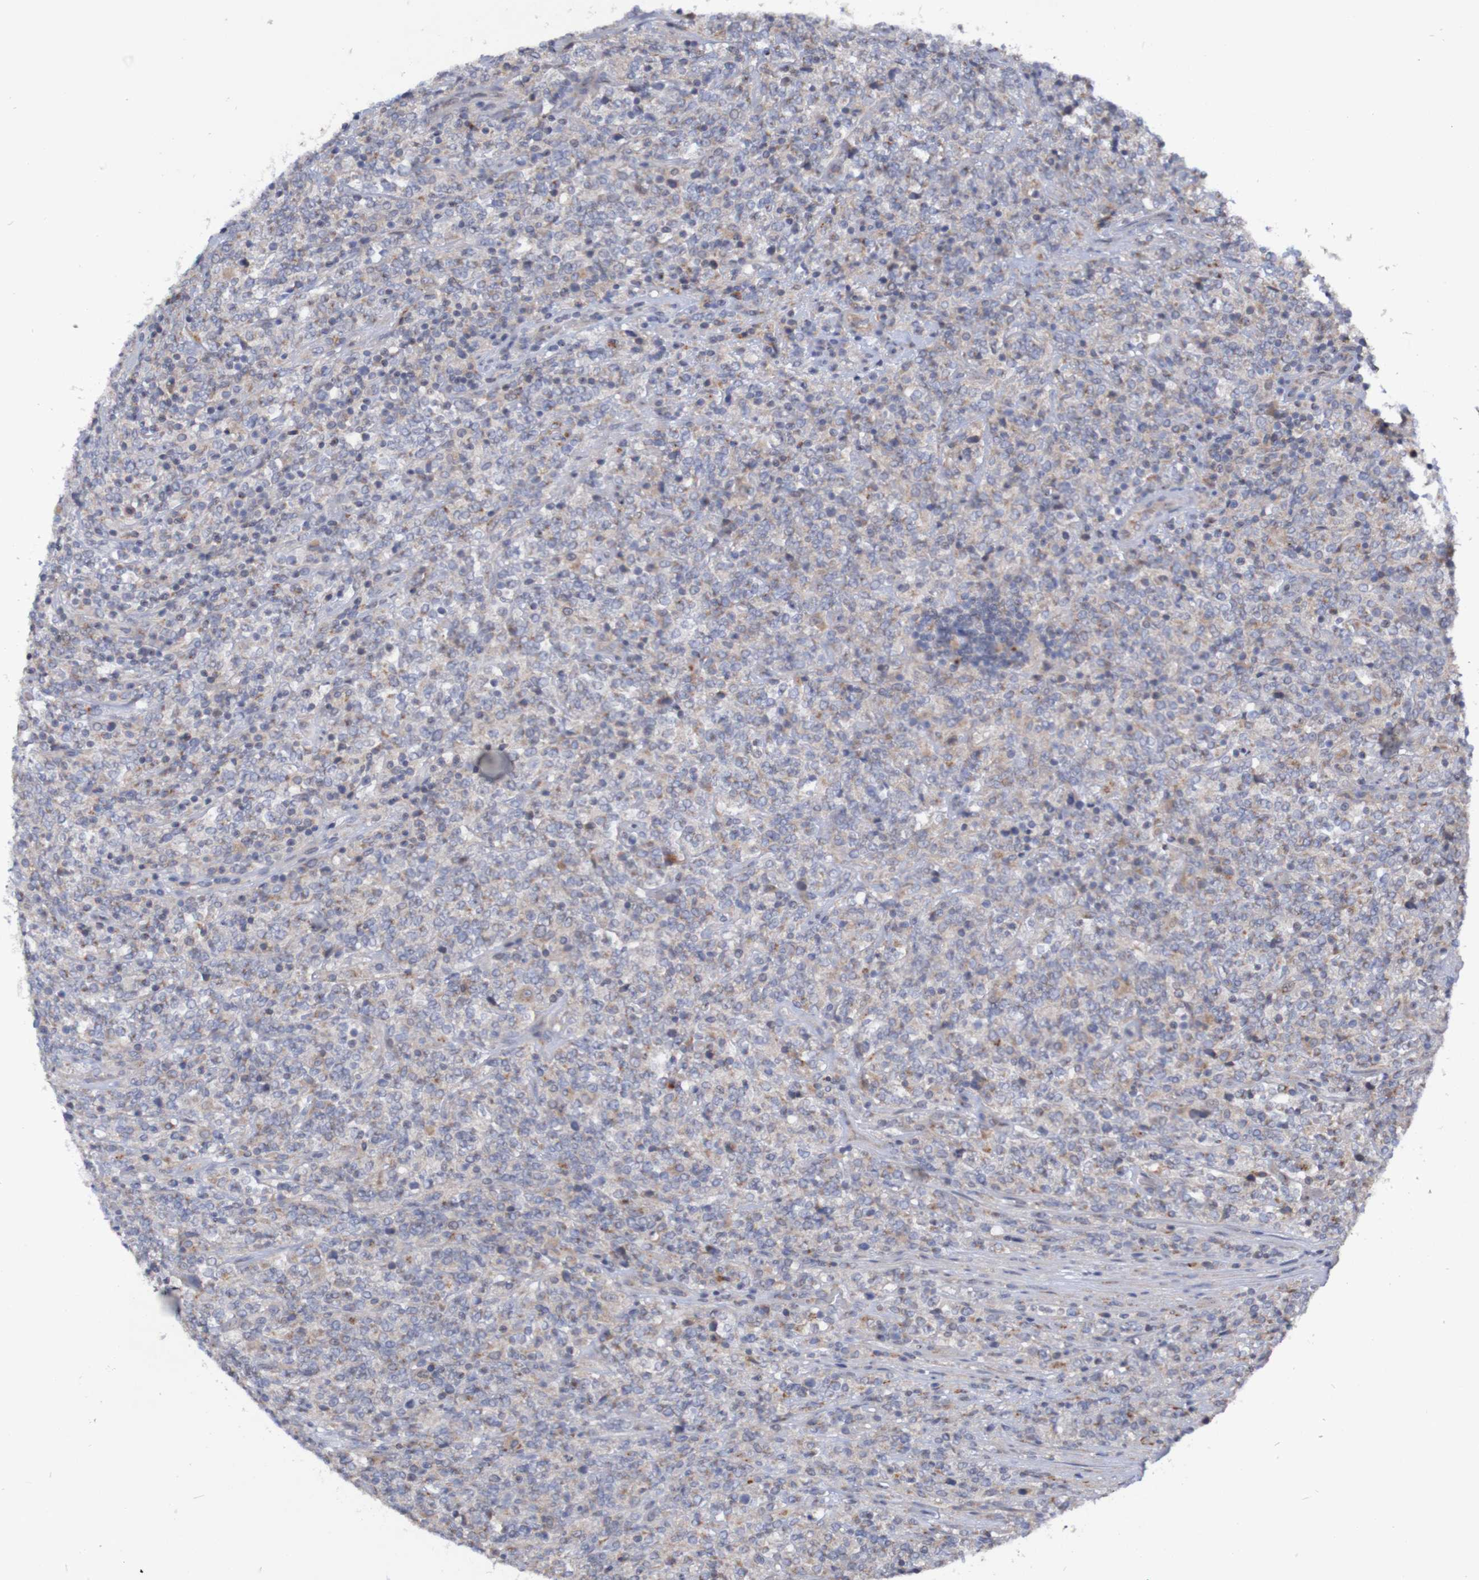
{"staining": {"intensity": "weak", "quantity": "25%-75%", "location": "cytoplasmic/membranous"}, "tissue": "lymphoma", "cell_type": "Tumor cells", "image_type": "cancer", "snomed": [{"axis": "morphology", "description": "Malignant lymphoma, non-Hodgkin's type, High grade"}, {"axis": "topography", "description": "Soft tissue"}], "caption": "Human lymphoma stained with a protein marker exhibits weak staining in tumor cells.", "gene": "LMBRD2", "patient": {"sex": "male", "age": 18}}